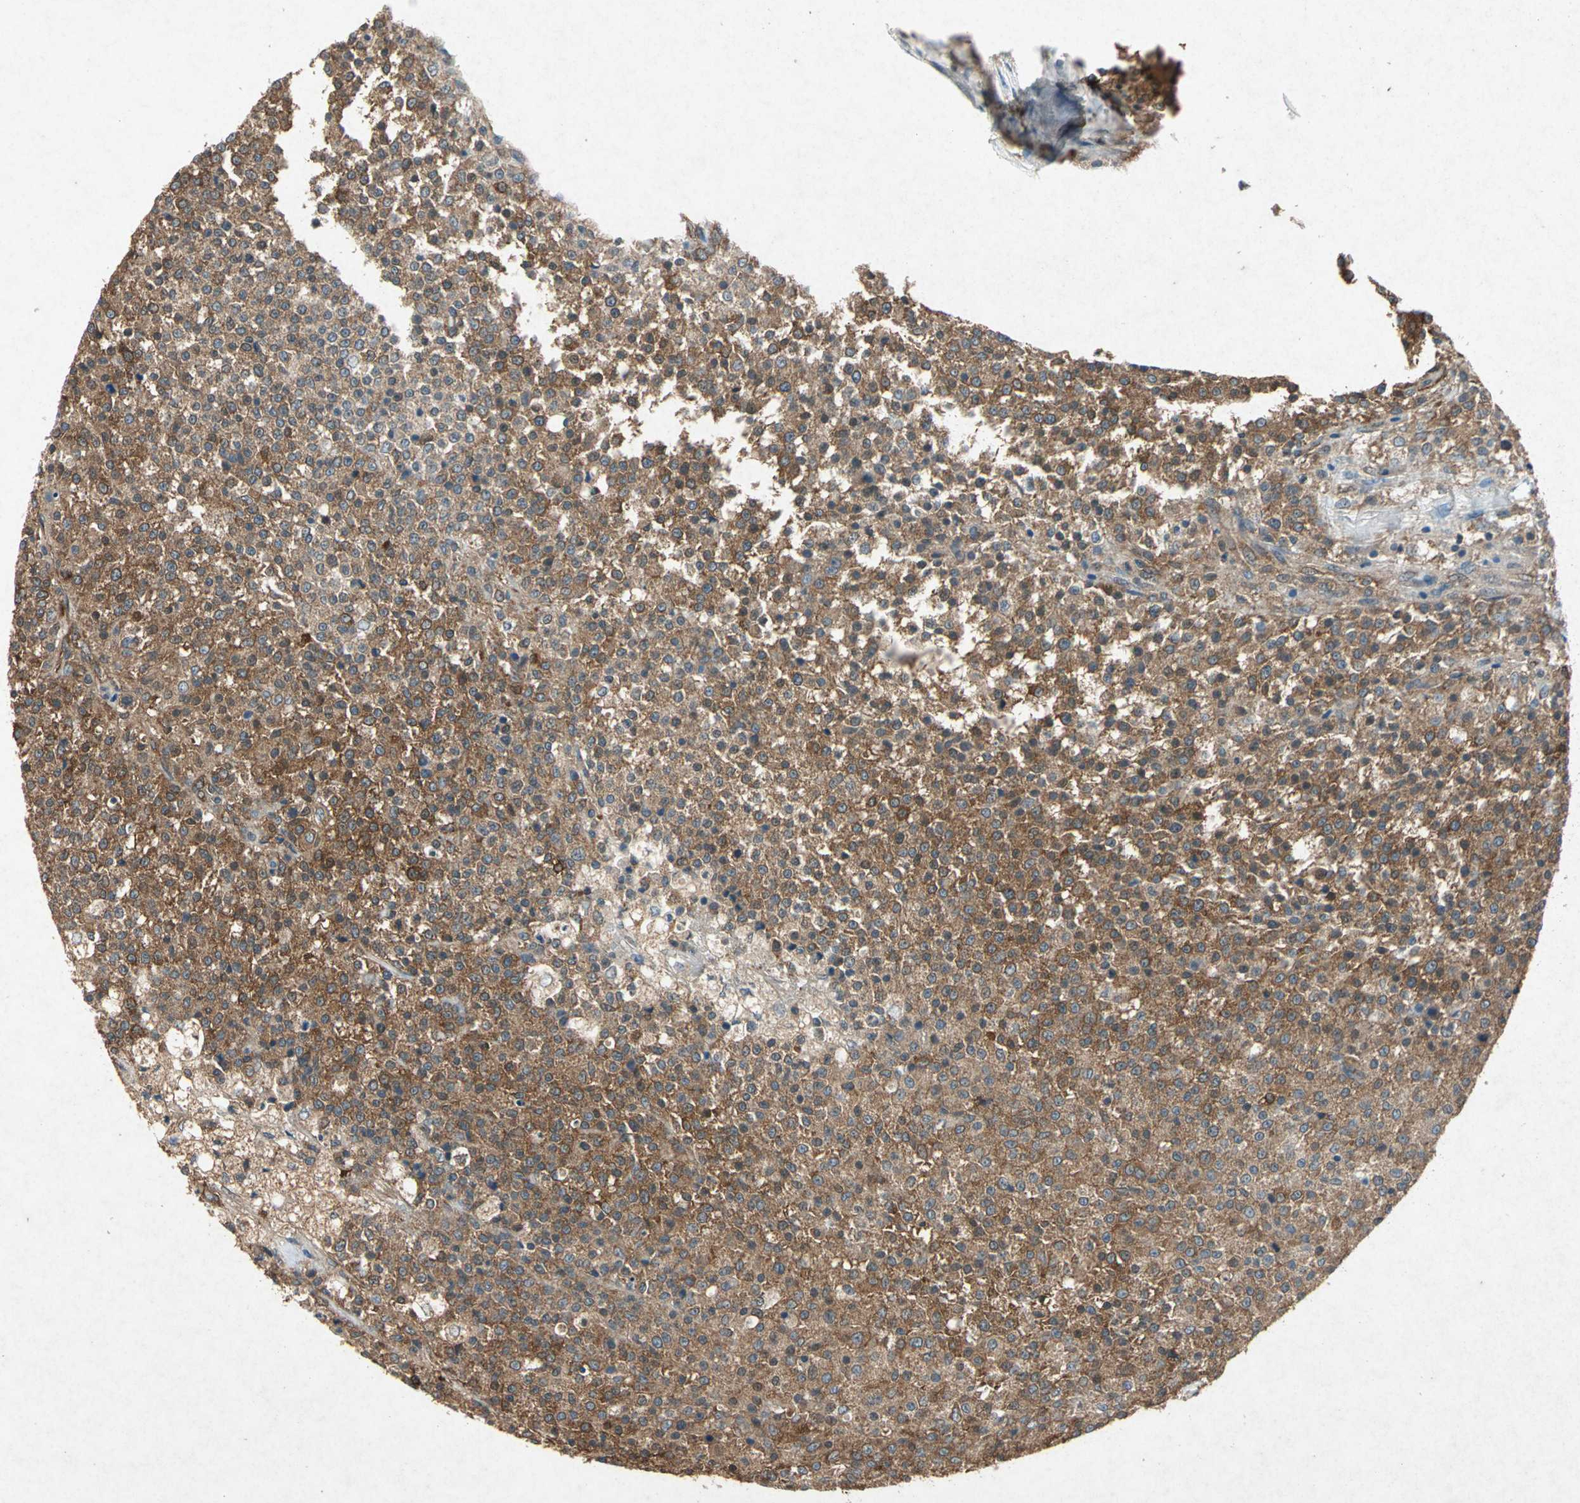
{"staining": {"intensity": "moderate", "quantity": ">75%", "location": "cytoplasmic/membranous"}, "tissue": "testis cancer", "cell_type": "Tumor cells", "image_type": "cancer", "snomed": [{"axis": "morphology", "description": "Seminoma, NOS"}, {"axis": "topography", "description": "Testis"}], "caption": "Protein analysis of testis cancer tissue displays moderate cytoplasmic/membranous positivity in about >75% of tumor cells. (Brightfield microscopy of DAB IHC at high magnification).", "gene": "HSP90AB1", "patient": {"sex": "male", "age": 59}}